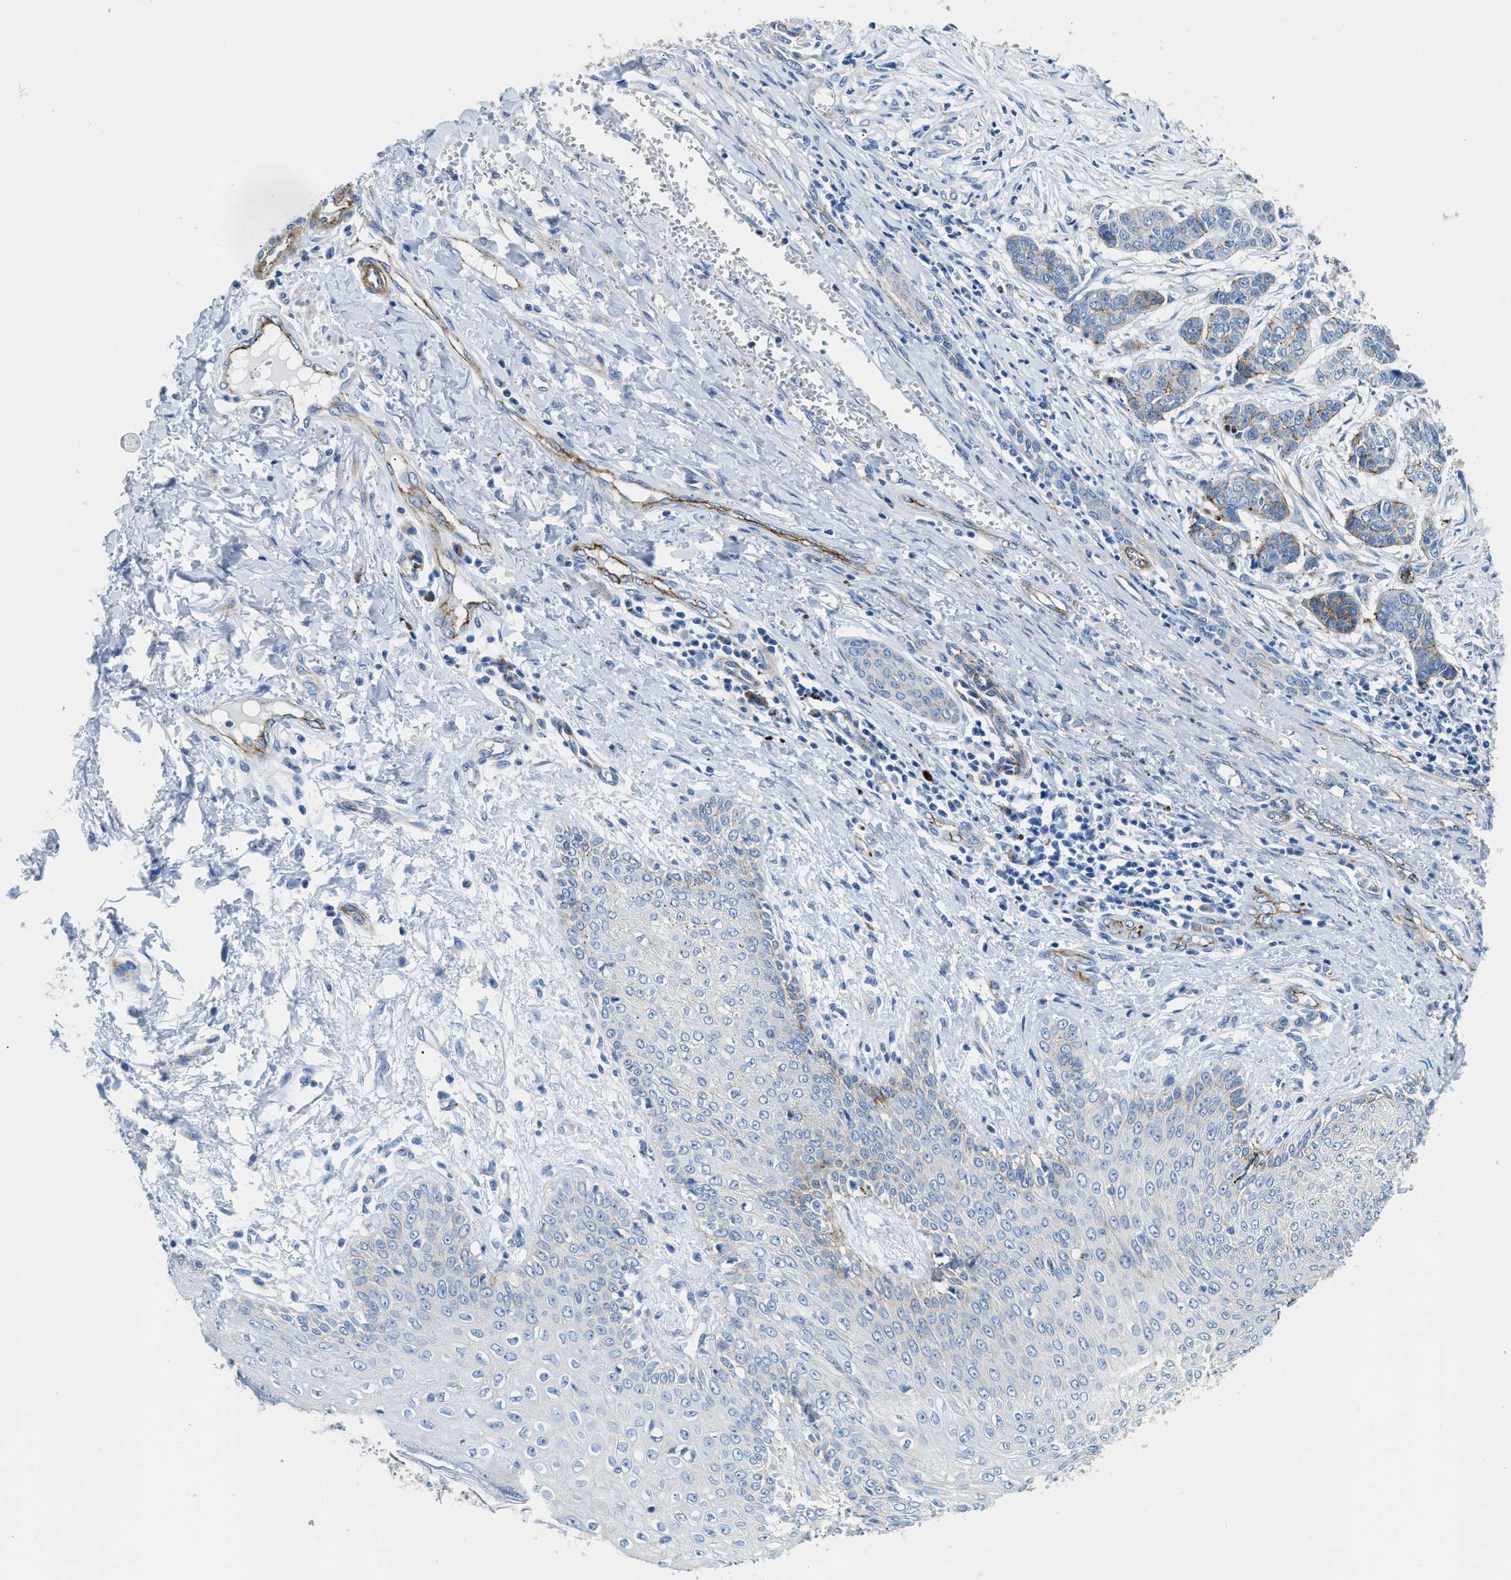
{"staining": {"intensity": "weak", "quantity": "<25%", "location": "cytoplasmic/membranous"}, "tissue": "skin cancer", "cell_type": "Tumor cells", "image_type": "cancer", "snomed": [{"axis": "morphology", "description": "Basal cell carcinoma"}, {"axis": "topography", "description": "Skin"}], "caption": "Micrograph shows no significant protein expression in tumor cells of skin basal cell carcinoma. (Immunohistochemistry, brightfield microscopy, high magnification).", "gene": "CUTA", "patient": {"sex": "female", "age": 64}}